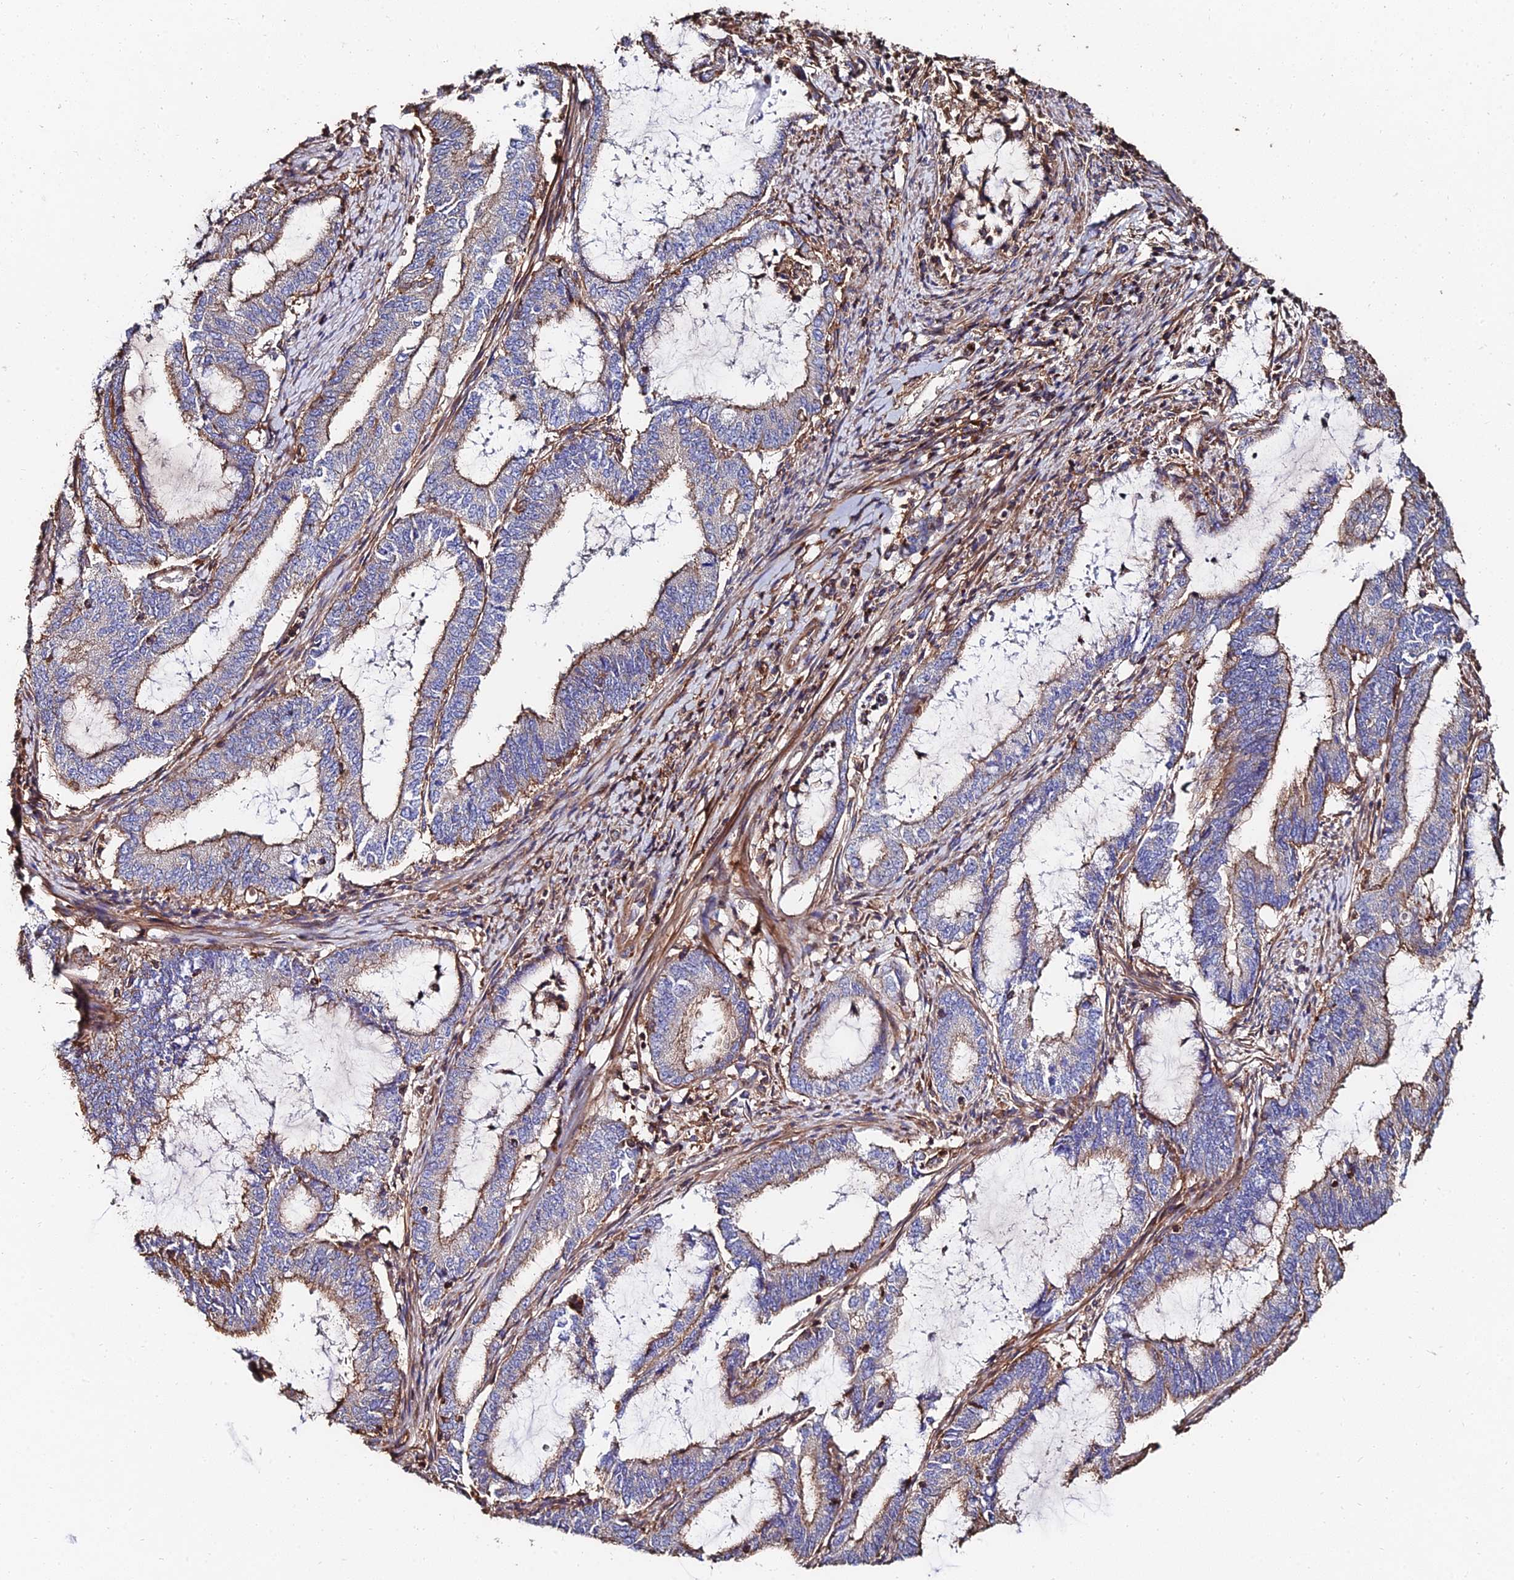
{"staining": {"intensity": "weak", "quantity": "25%-75%", "location": "cytoplasmic/membranous"}, "tissue": "endometrial cancer", "cell_type": "Tumor cells", "image_type": "cancer", "snomed": [{"axis": "morphology", "description": "Adenocarcinoma, NOS"}, {"axis": "topography", "description": "Endometrium"}], "caption": "Brown immunohistochemical staining in endometrial cancer (adenocarcinoma) demonstrates weak cytoplasmic/membranous staining in approximately 25%-75% of tumor cells.", "gene": "EXT1", "patient": {"sex": "female", "age": 51}}